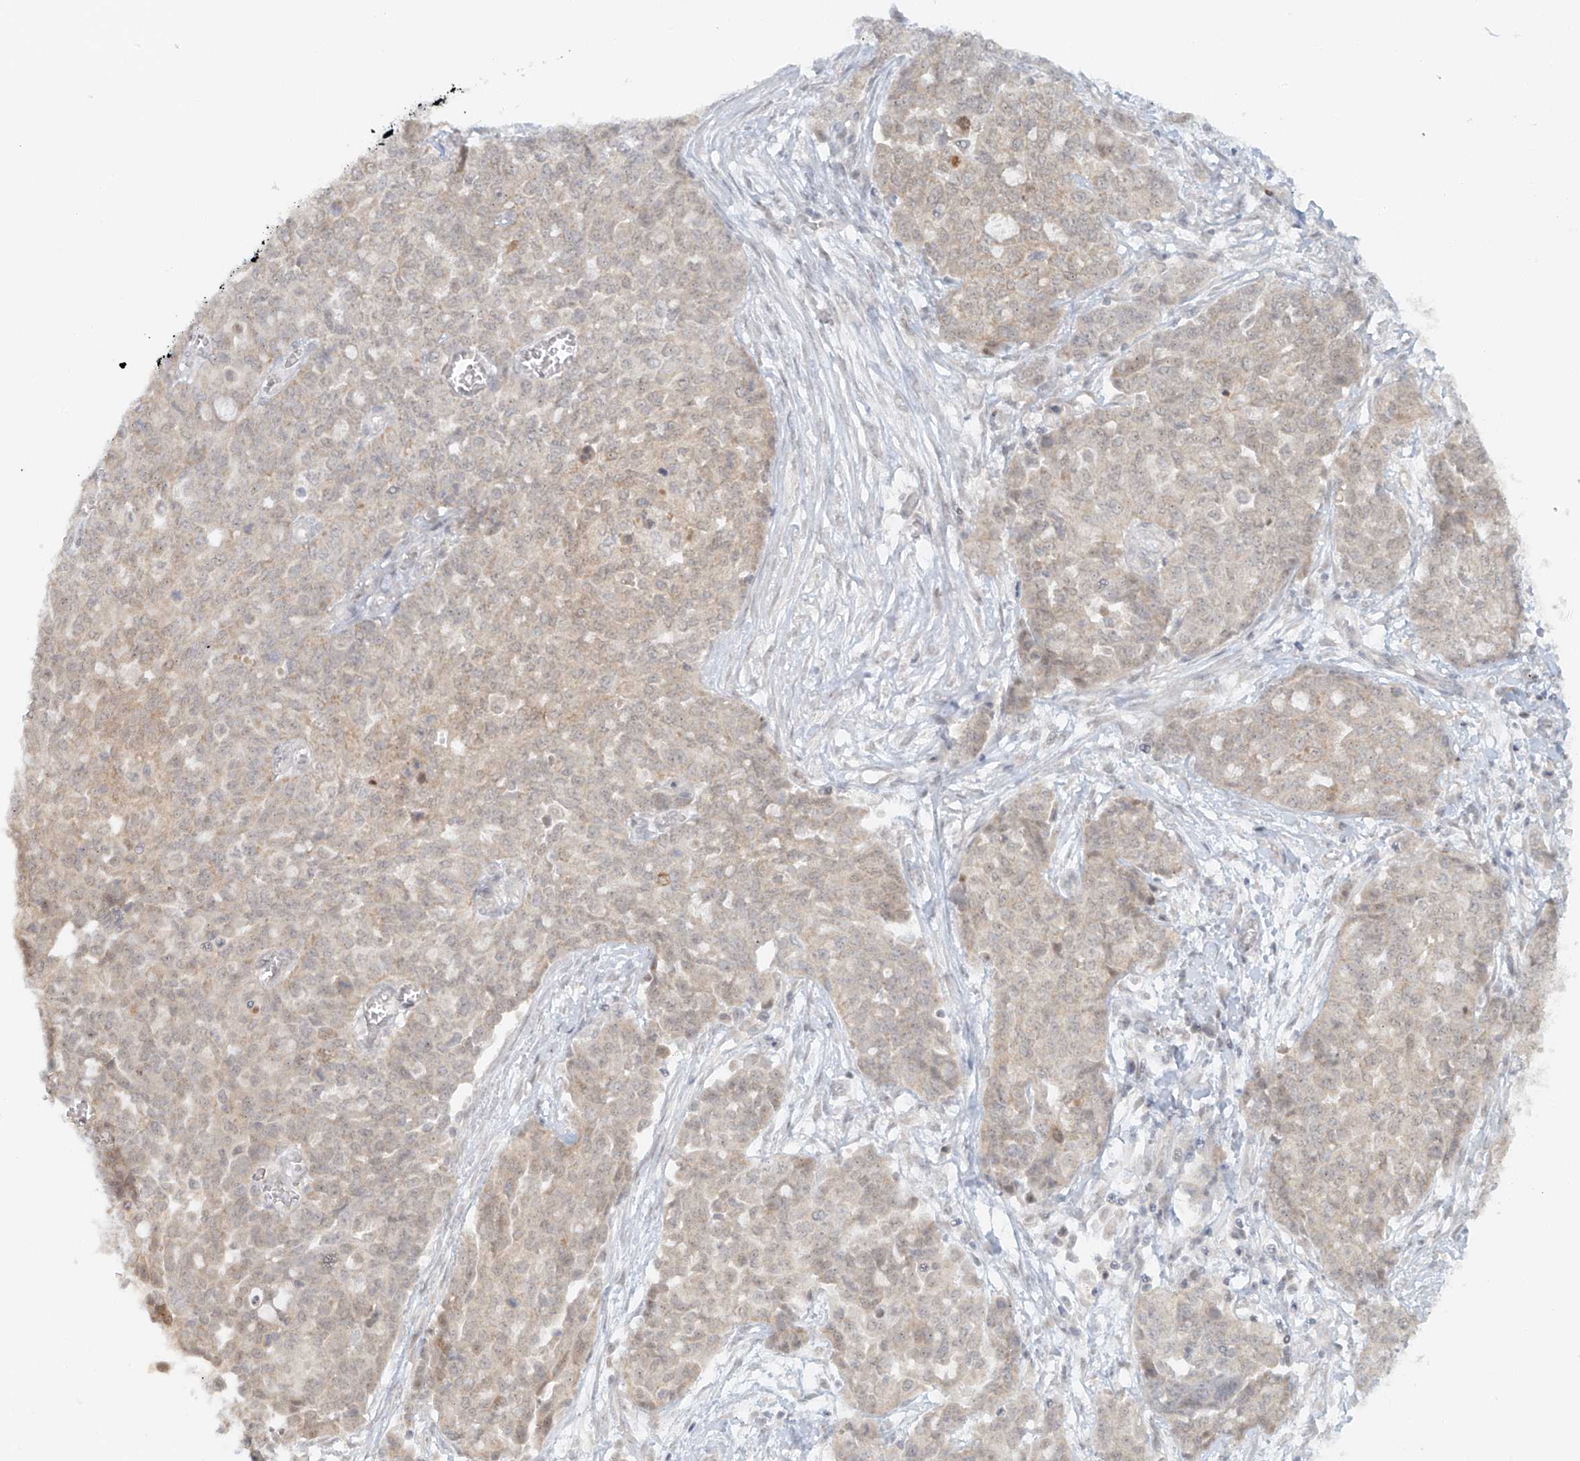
{"staining": {"intensity": "weak", "quantity": "25%-75%", "location": "cytoplasmic/membranous"}, "tissue": "ovarian cancer", "cell_type": "Tumor cells", "image_type": "cancer", "snomed": [{"axis": "morphology", "description": "Cystadenocarcinoma, serous, NOS"}, {"axis": "topography", "description": "Soft tissue"}, {"axis": "topography", "description": "Ovary"}], "caption": "IHC micrograph of ovarian serous cystadenocarcinoma stained for a protein (brown), which exhibits low levels of weak cytoplasmic/membranous staining in about 25%-75% of tumor cells.", "gene": "MIPEP", "patient": {"sex": "female", "age": 57}}